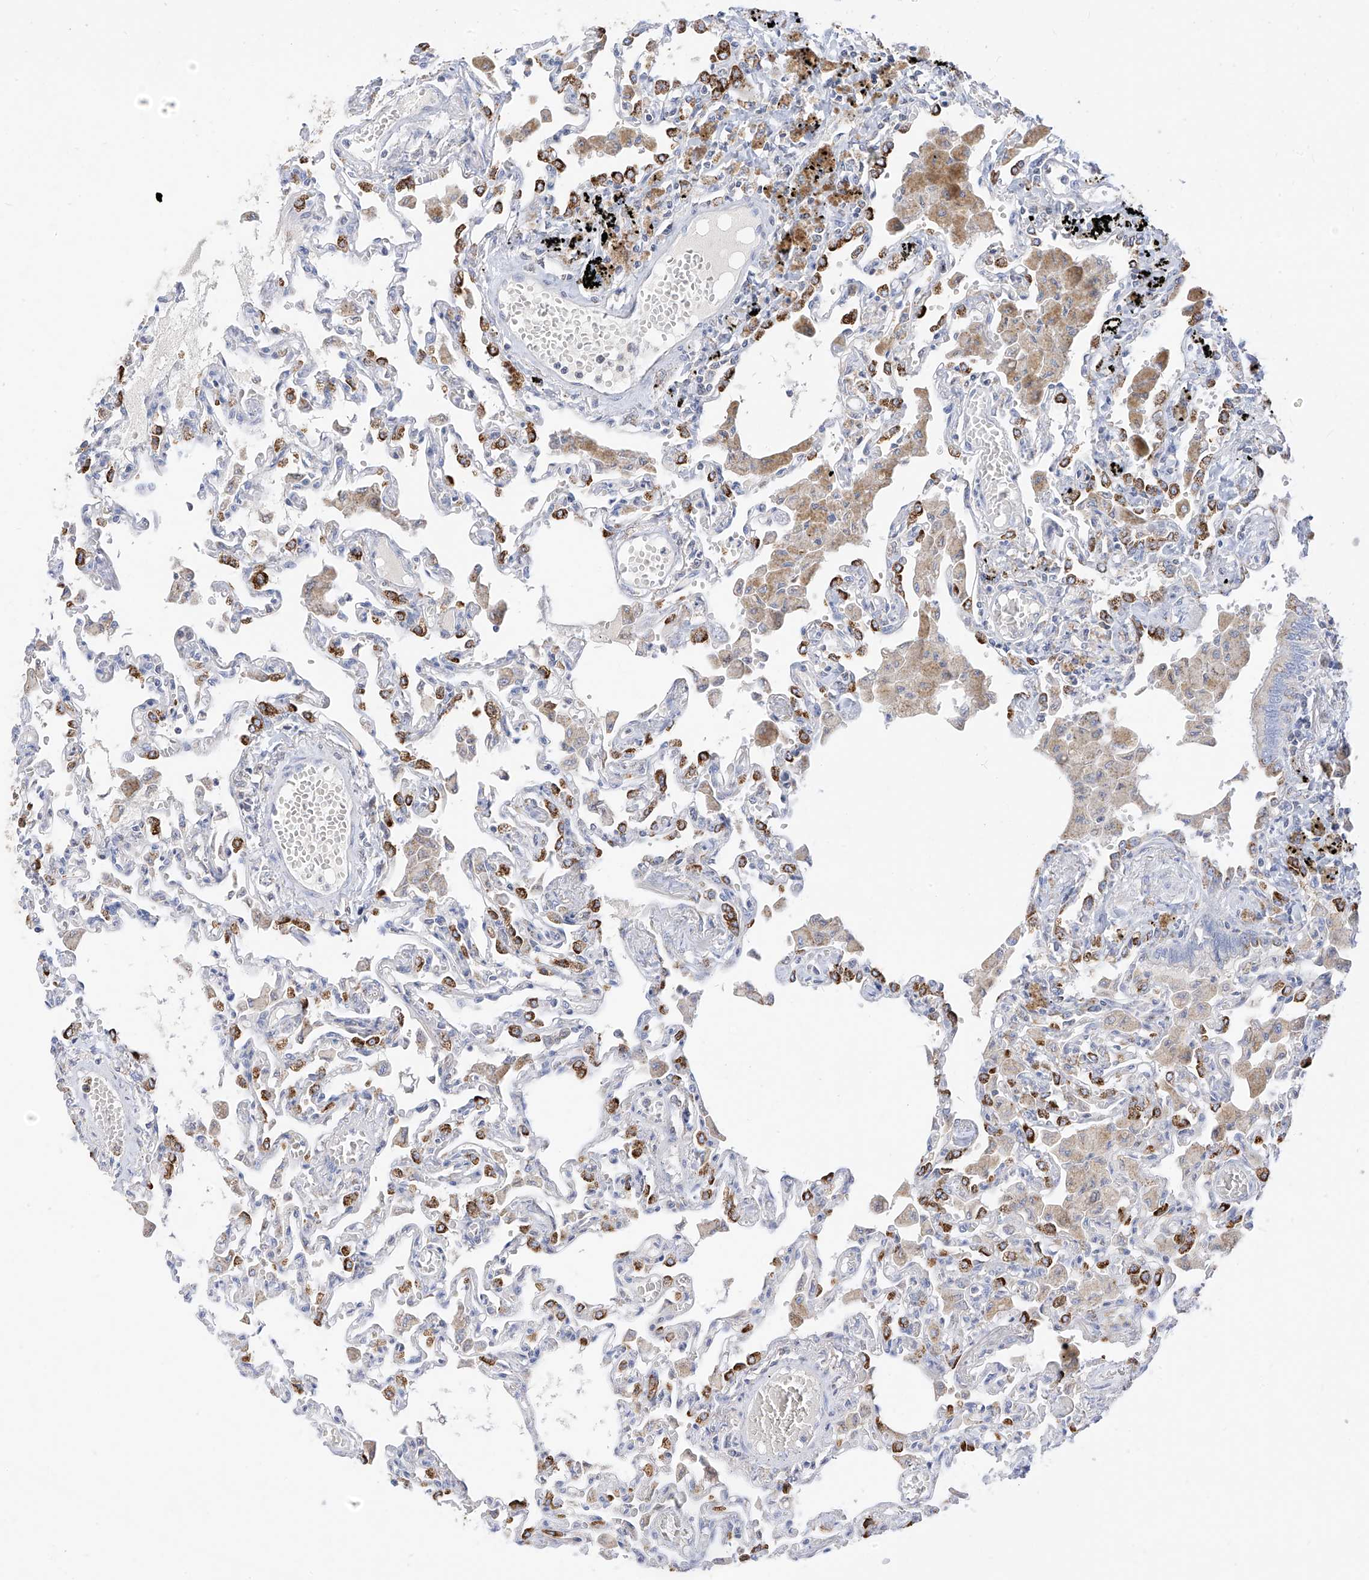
{"staining": {"intensity": "strong", "quantity": "25%-75%", "location": "cytoplasmic/membranous"}, "tissue": "lung", "cell_type": "Alveolar cells", "image_type": "normal", "snomed": [{"axis": "morphology", "description": "Normal tissue, NOS"}, {"axis": "topography", "description": "Bronchus"}, {"axis": "topography", "description": "Lung"}], "caption": "Unremarkable lung shows strong cytoplasmic/membranous expression in approximately 25%-75% of alveolar cells, visualized by immunohistochemistry.", "gene": "RASA2", "patient": {"sex": "female", "age": 49}}